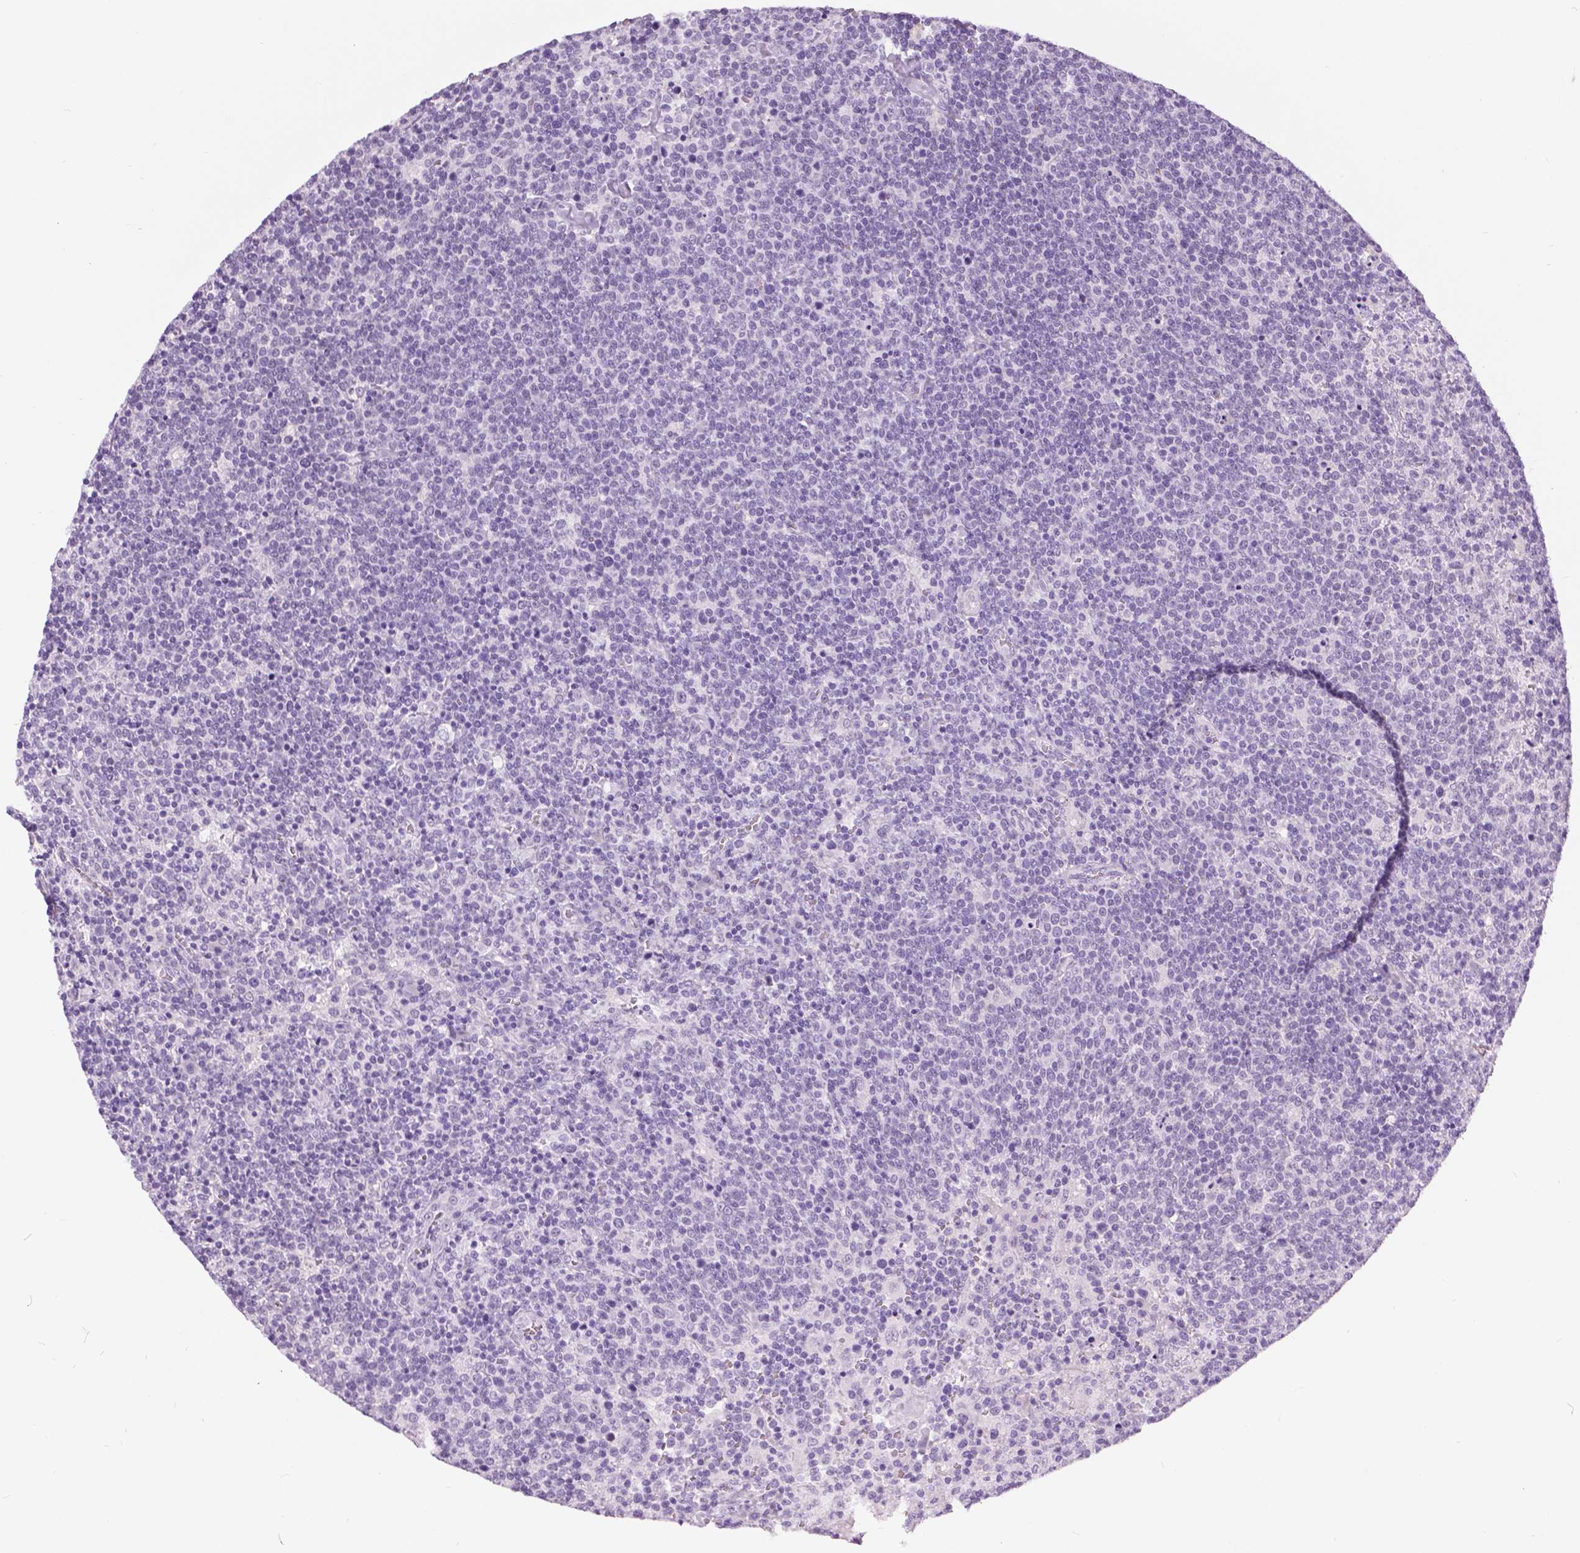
{"staining": {"intensity": "negative", "quantity": "none", "location": "none"}, "tissue": "lymphoma", "cell_type": "Tumor cells", "image_type": "cancer", "snomed": [{"axis": "morphology", "description": "Malignant lymphoma, non-Hodgkin's type, High grade"}, {"axis": "topography", "description": "Lymph node"}], "caption": "DAB (3,3'-diaminobenzidine) immunohistochemical staining of human lymphoma demonstrates no significant staining in tumor cells.", "gene": "MYOM1", "patient": {"sex": "male", "age": 61}}